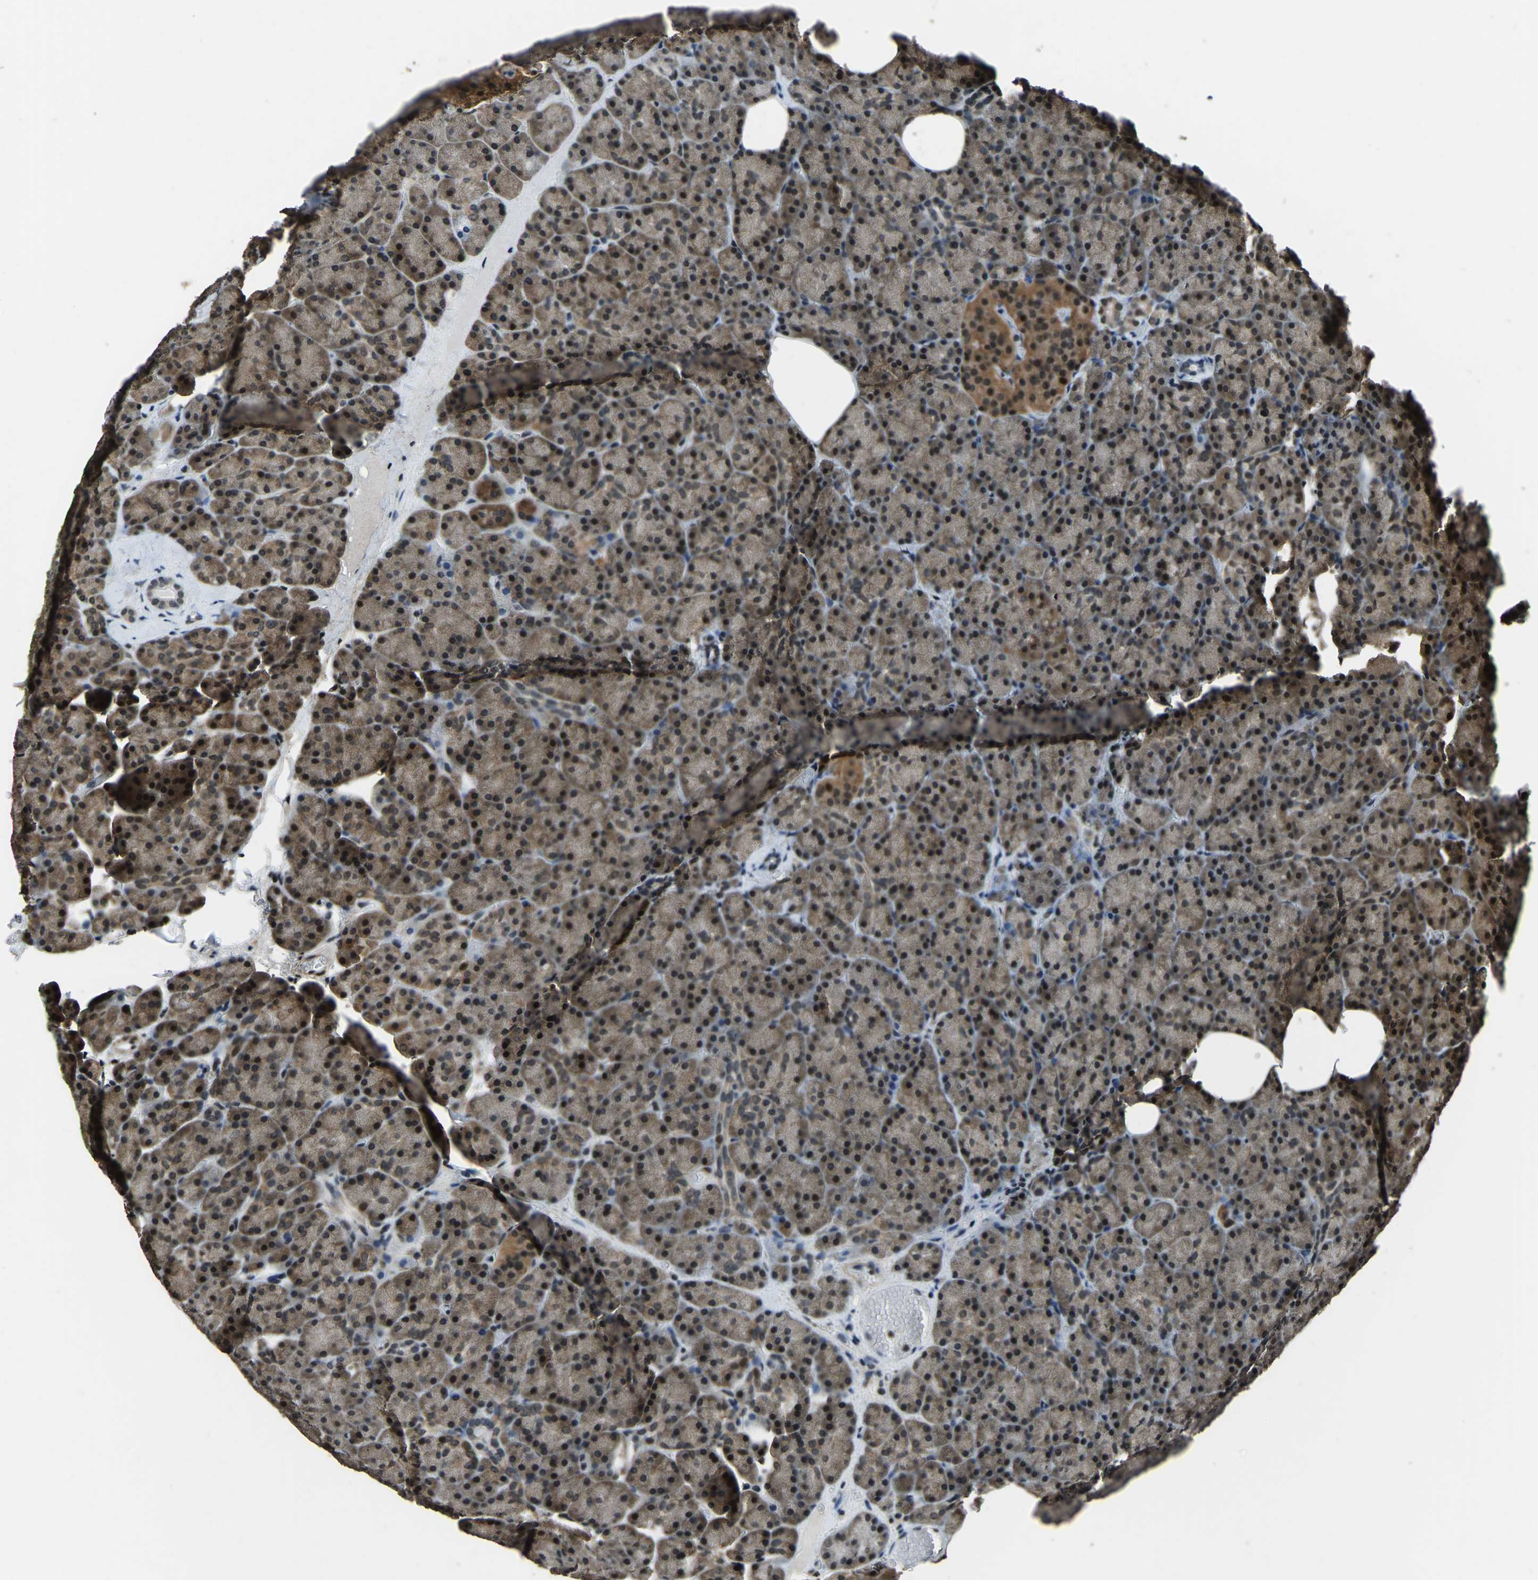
{"staining": {"intensity": "moderate", "quantity": "25%-75%", "location": "cytoplasmic/membranous,nuclear"}, "tissue": "pancreas", "cell_type": "Exocrine glandular cells", "image_type": "normal", "snomed": [{"axis": "morphology", "description": "Normal tissue, NOS"}, {"axis": "morphology", "description": "Carcinoid, malignant, NOS"}, {"axis": "topography", "description": "Pancreas"}], "caption": "An IHC image of normal tissue is shown. Protein staining in brown labels moderate cytoplasmic/membranous,nuclear positivity in pancreas within exocrine glandular cells.", "gene": "ANKIB1", "patient": {"sex": "female", "age": 35}}